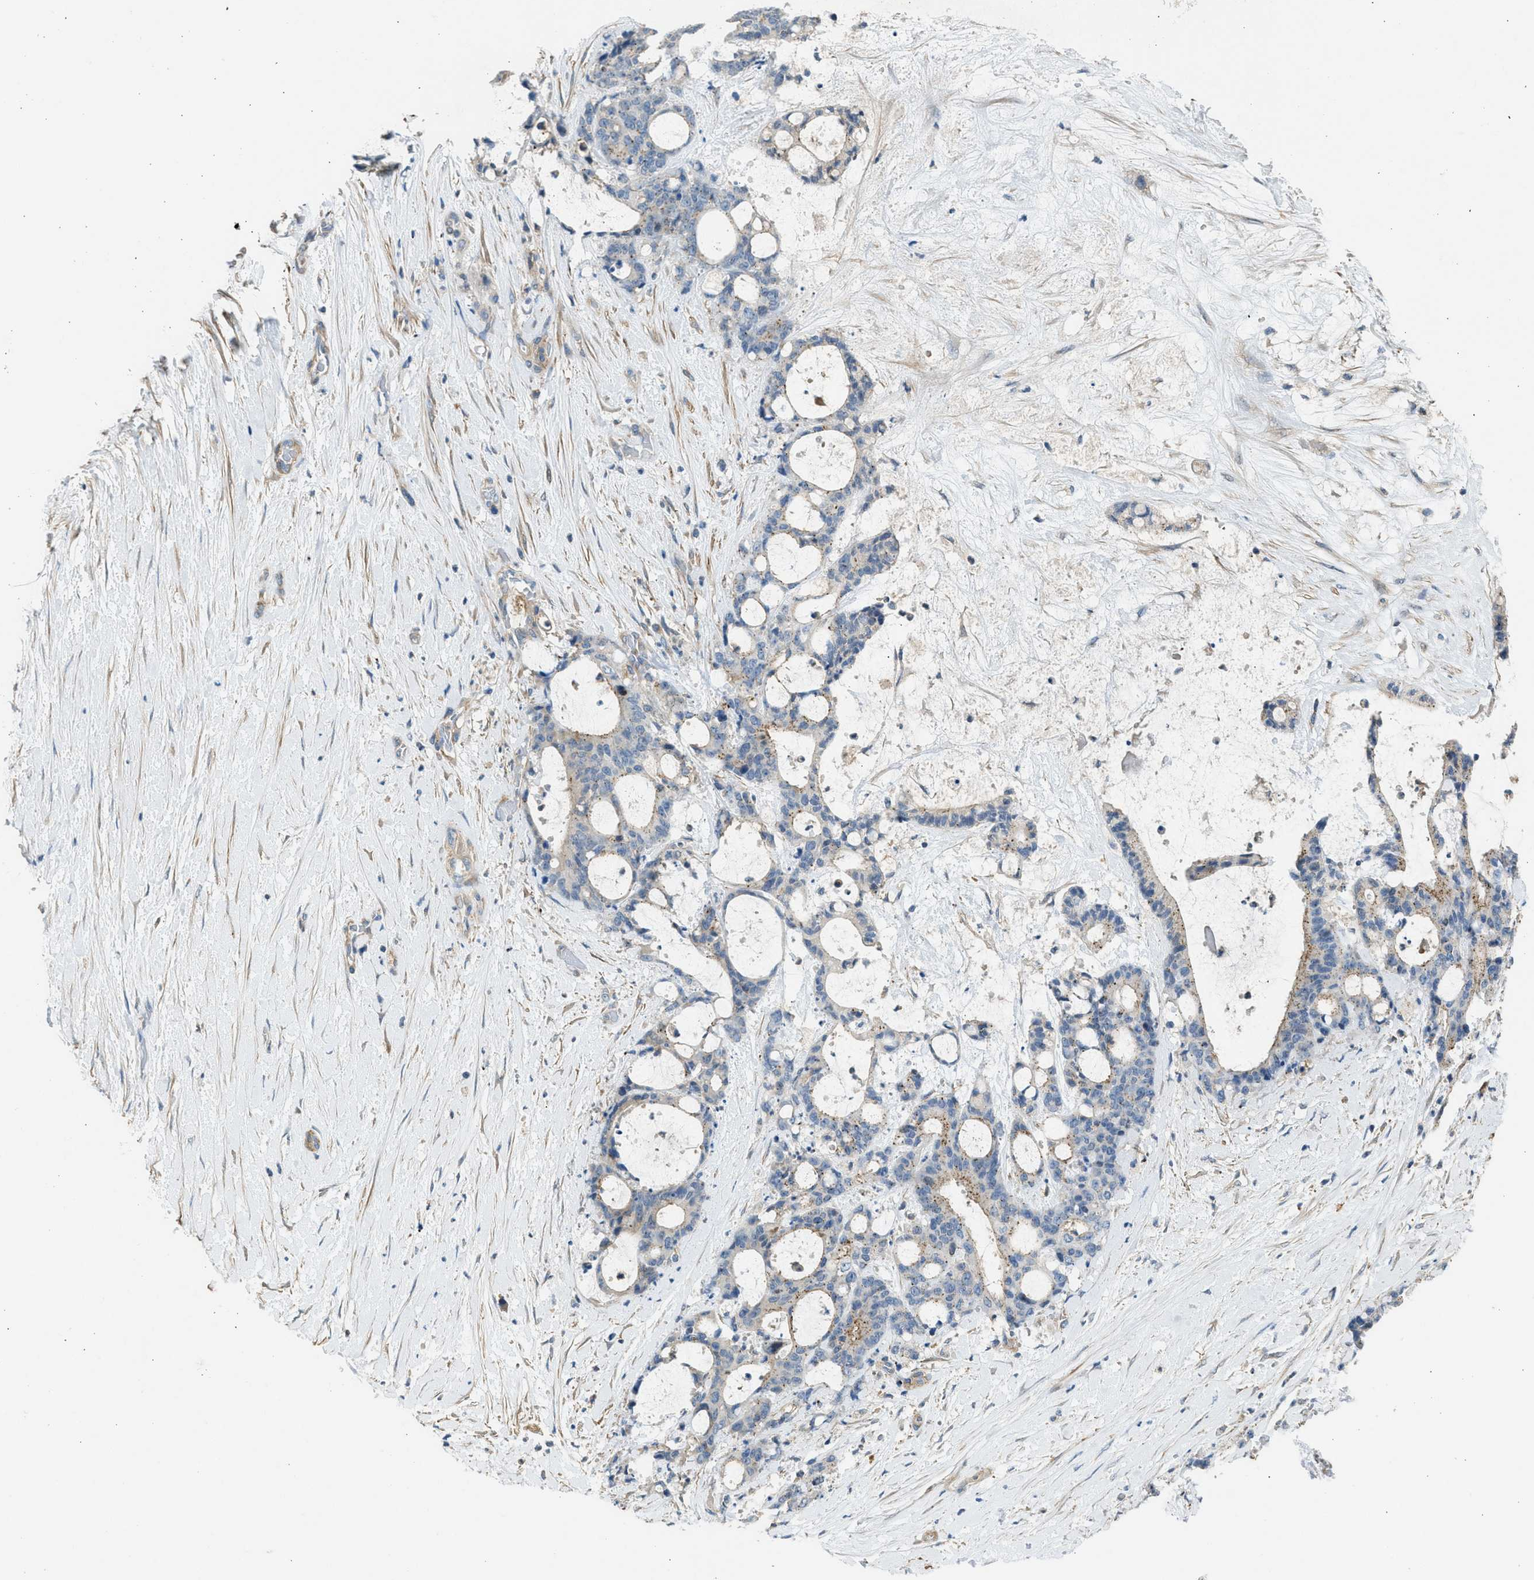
{"staining": {"intensity": "weak", "quantity": "25%-75%", "location": "cytoplasmic/membranous"}, "tissue": "liver cancer", "cell_type": "Tumor cells", "image_type": "cancer", "snomed": [{"axis": "morphology", "description": "Cholangiocarcinoma"}, {"axis": "topography", "description": "Liver"}], "caption": "A high-resolution image shows immunohistochemistry (IHC) staining of liver cholangiocarcinoma, which demonstrates weak cytoplasmic/membranous positivity in approximately 25%-75% of tumor cells.", "gene": "PCNX3", "patient": {"sex": "female", "age": 73}}